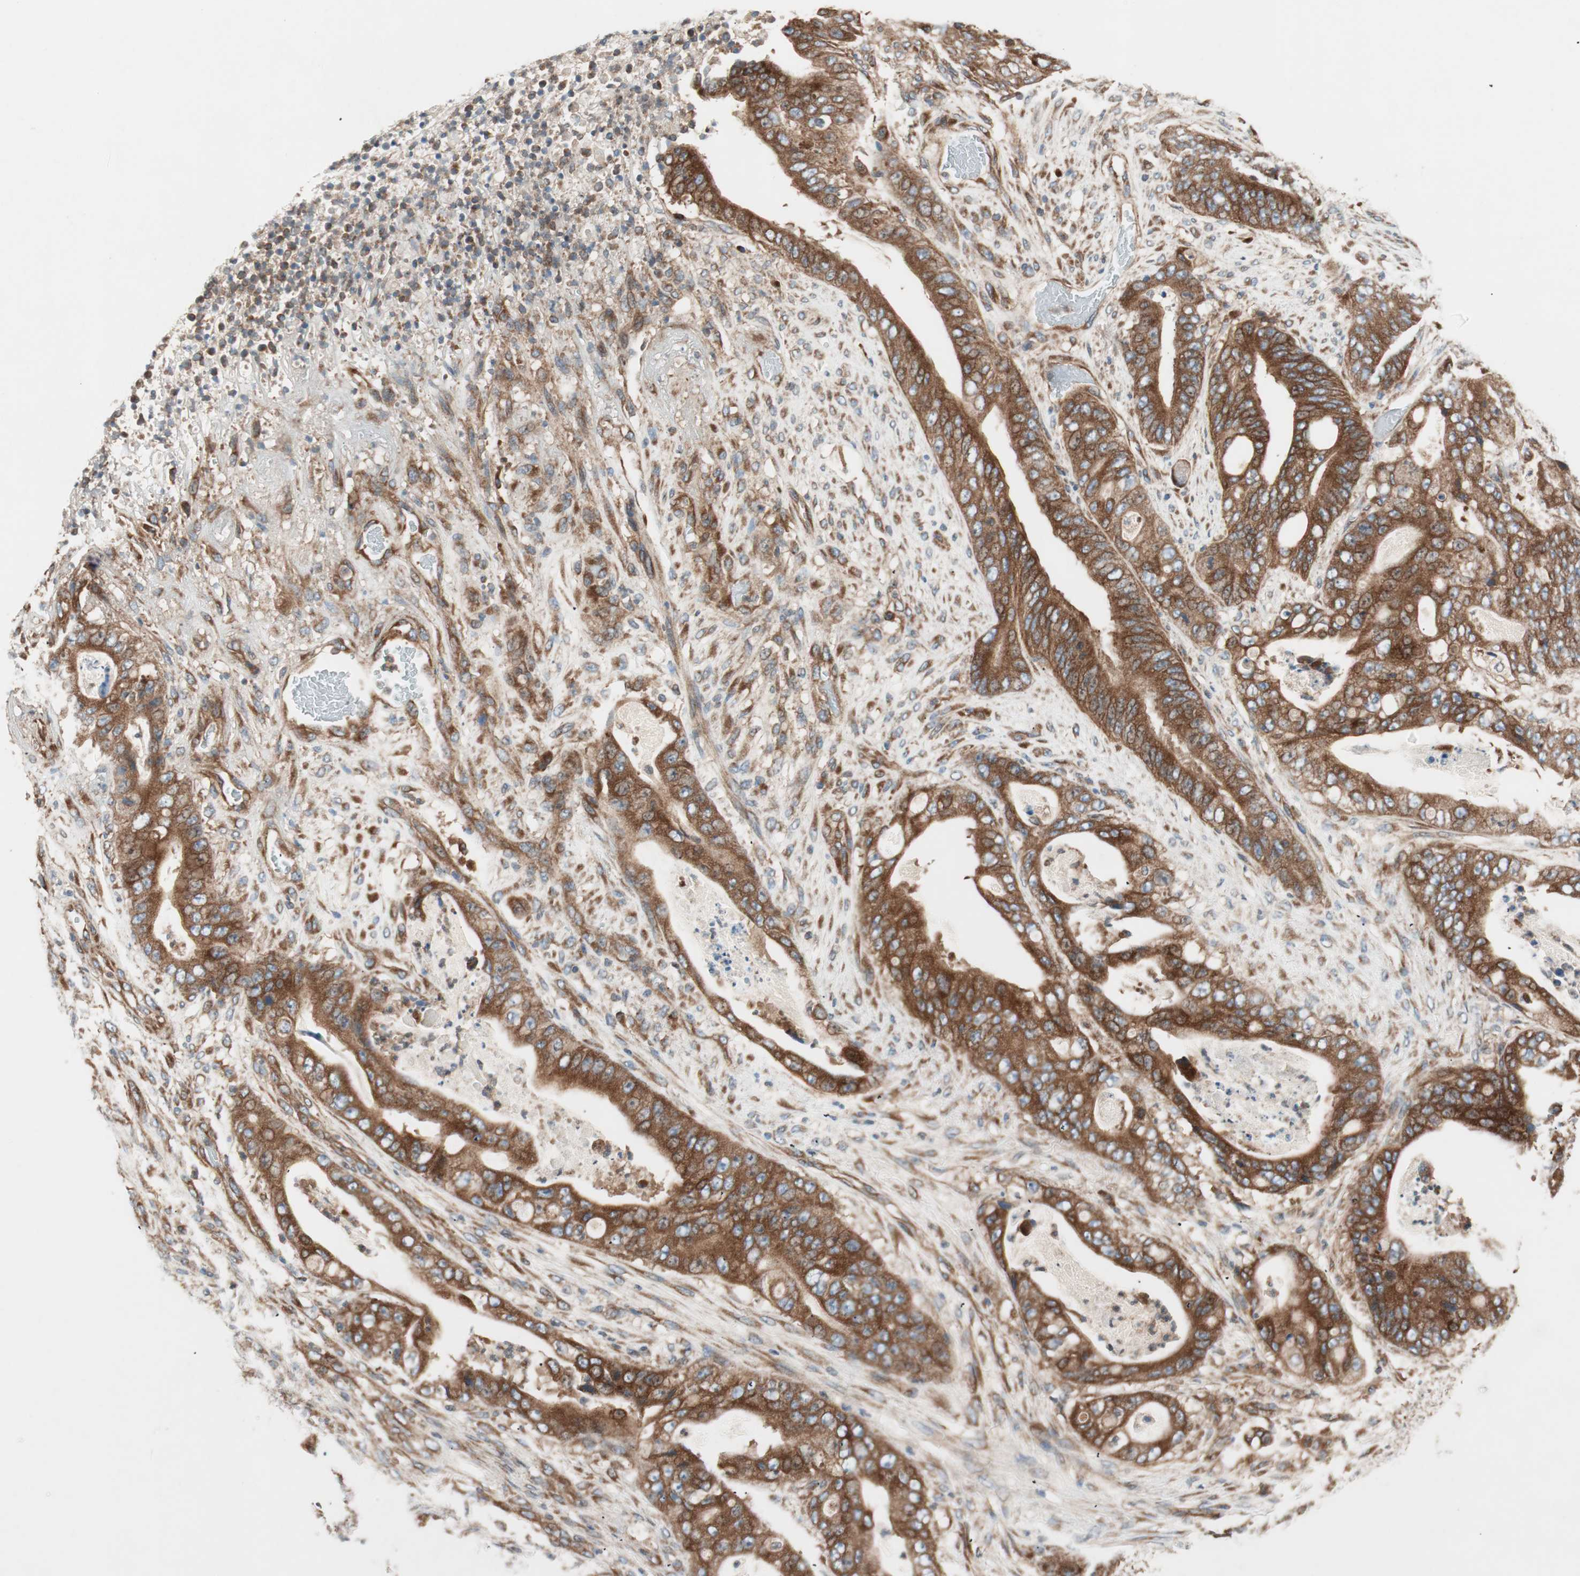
{"staining": {"intensity": "strong", "quantity": ">75%", "location": "cytoplasmic/membranous"}, "tissue": "stomach cancer", "cell_type": "Tumor cells", "image_type": "cancer", "snomed": [{"axis": "morphology", "description": "Adenocarcinoma, NOS"}, {"axis": "topography", "description": "Stomach"}], "caption": "DAB (3,3'-diaminobenzidine) immunohistochemical staining of stomach adenocarcinoma shows strong cytoplasmic/membranous protein staining in approximately >75% of tumor cells. (Stains: DAB in brown, nuclei in blue, Microscopy: brightfield microscopy at high magnification).", "gene": "RAB5A", "patient": {"sex": "female", "age": 73}}